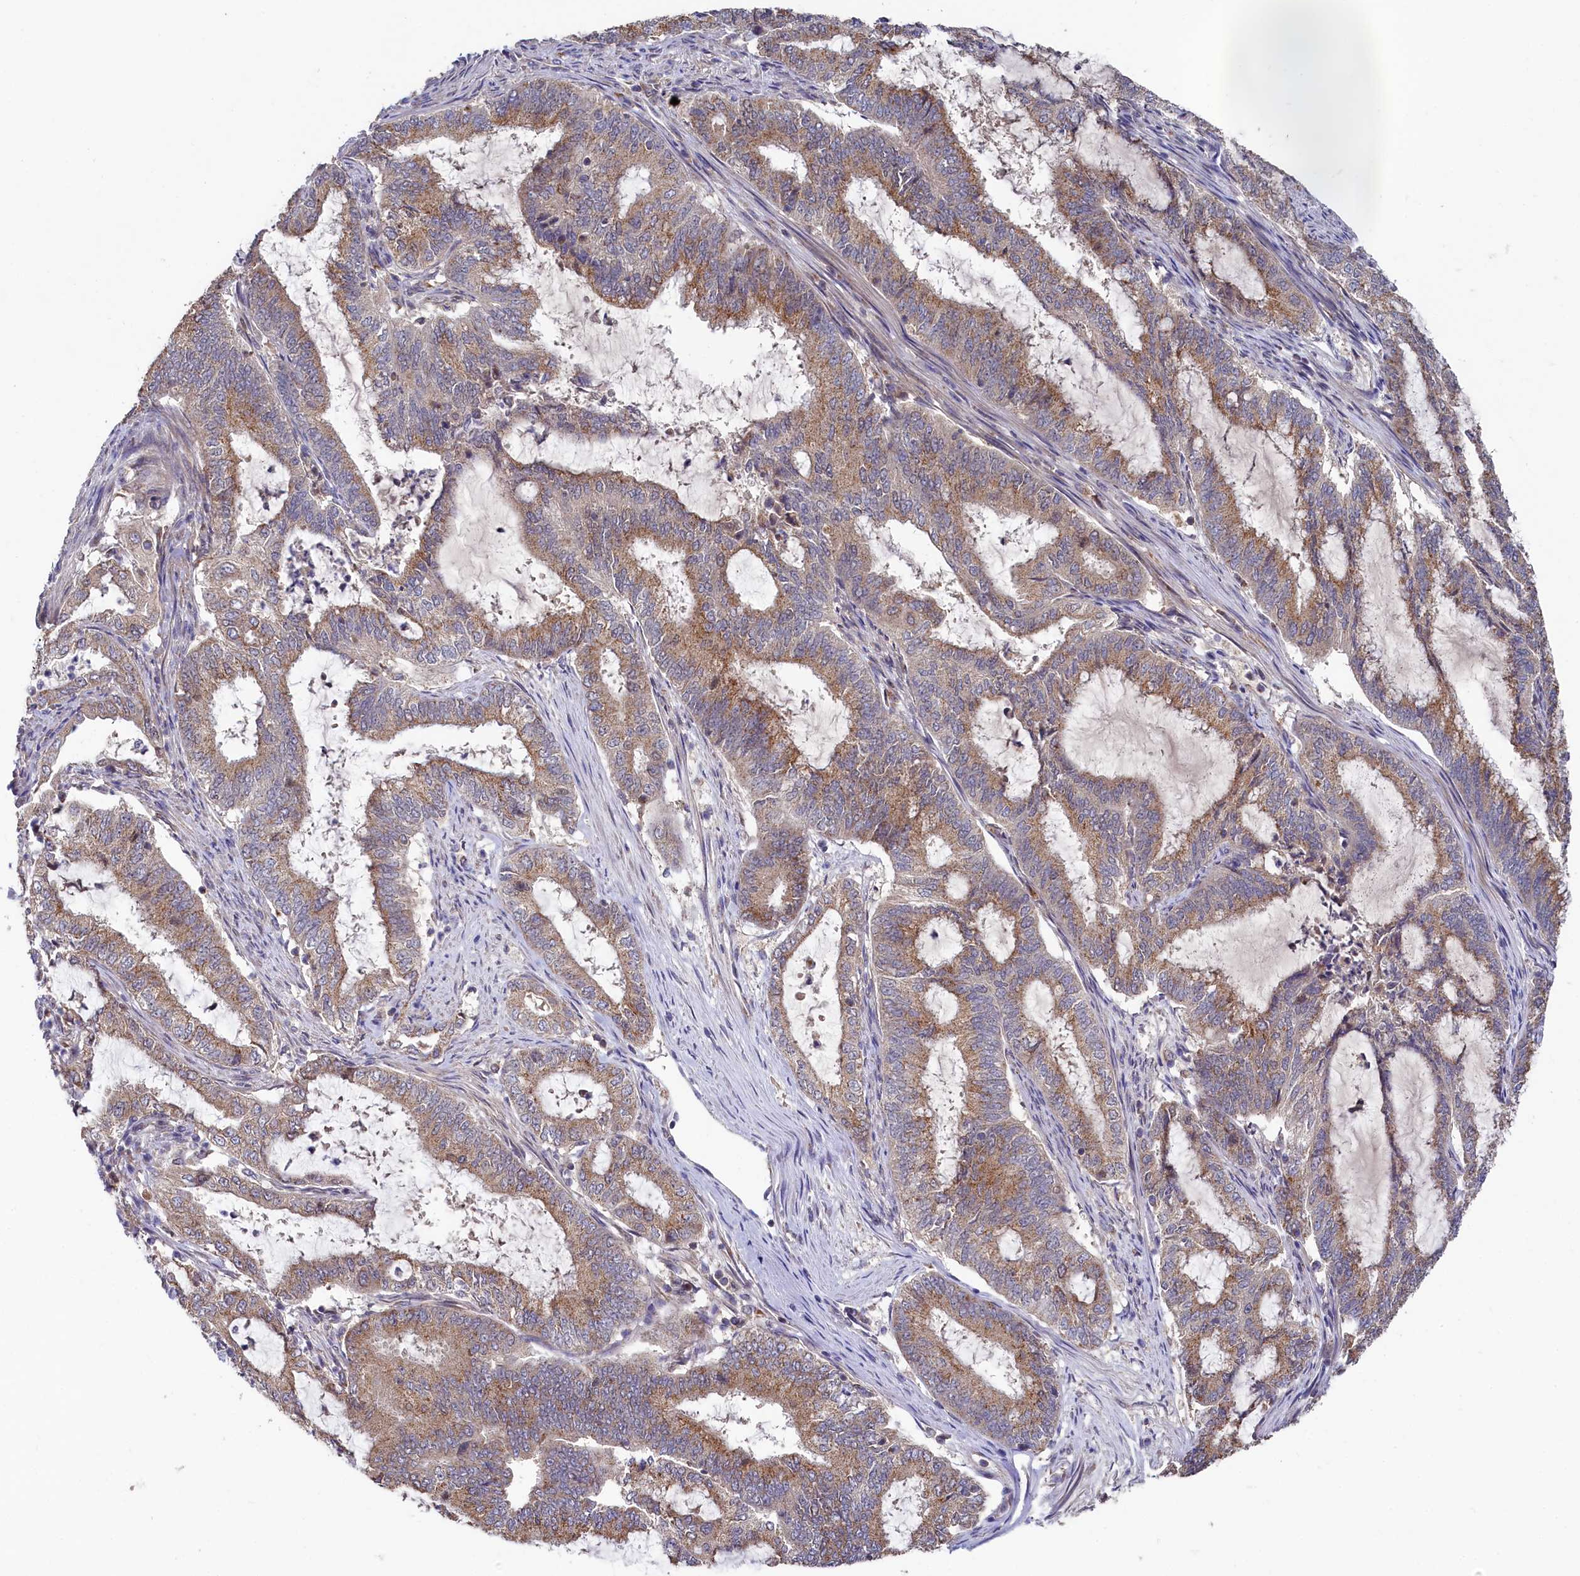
{"staining": {"intensity": "moderate", "quantity": ">75%", "location": "cytoplasmic/membranous"}, "tissue": "endometrial cancer", "cell_type": "Tumor cells", "image_type": "cancer", "snomed": [{"axis": "morphology", "description": "Adenocarcinoma, NOS"}, {"axis": "topography", "description": "Endometrium"}], "caption": "Protein staining of adenocarcinoma (endometrial) tissue exhibits moderate cytoplasmic/membranous expression in approximately >75% of tumor cells.", "gene": "SPINK9", "patient": {"sex": "female", "age": 51}}